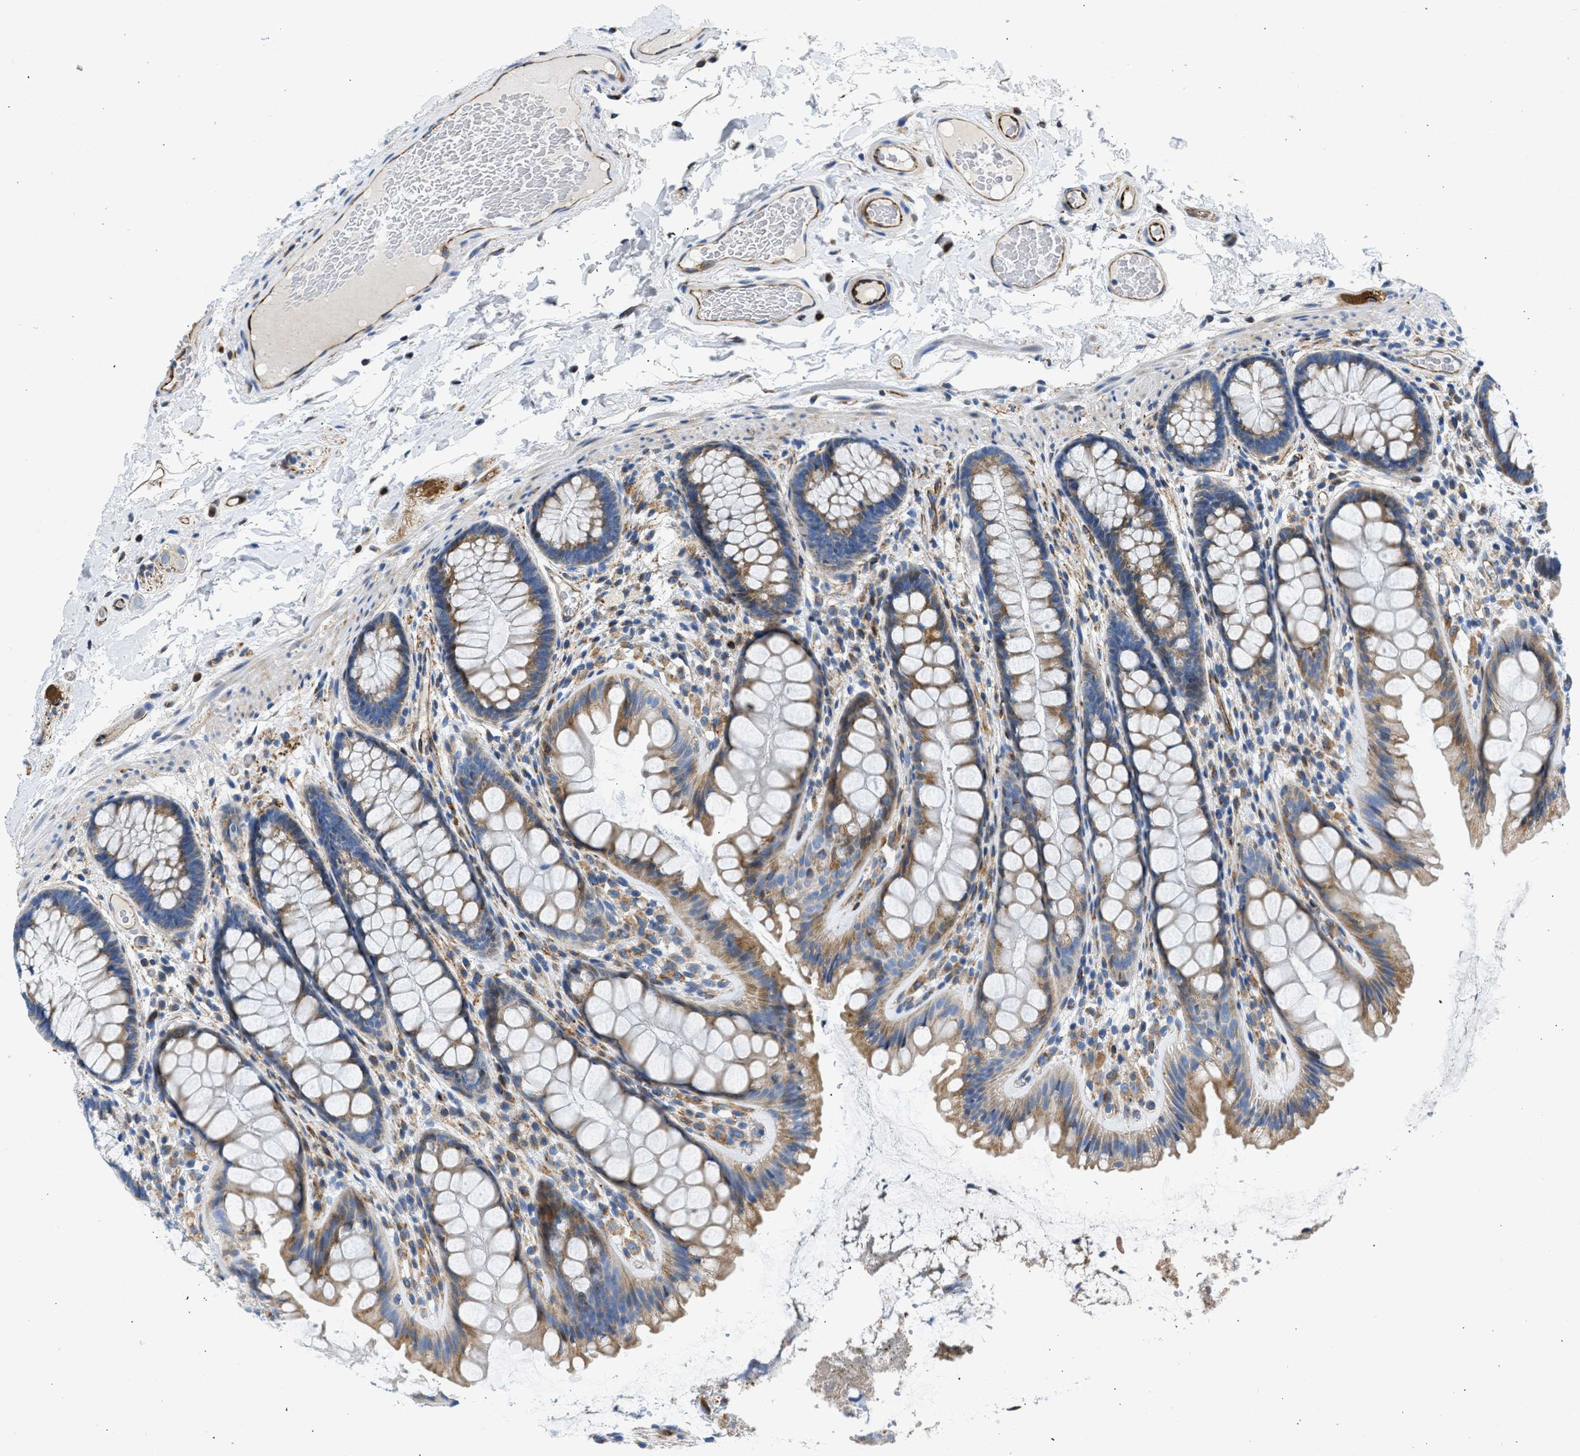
{"staining": {"intensity": "moderate", "quantity": ">75%", "location": "cytoplasmic/membranous"}, "tissue": "colon", "cell_type": "Endothelial cells", "image_type": "normal", "snomed": [{"axis": "morphology", "description": "Normal tissue, NOS"}, {"axis": "topography", "description": "Colon"}], "caption": "Immunohistochemistry (IHC) of normal human colon reveals medium levels of moderate cytoplasmic/membranous positivity in about >75% of endothelial cells. The protein is stained brown, and the nuclei are stained in blue (DAB IHC with brightfield microscopy, high magnification).", "gene": "ULK4", "patient": {"sex": "female", "age": 56}}